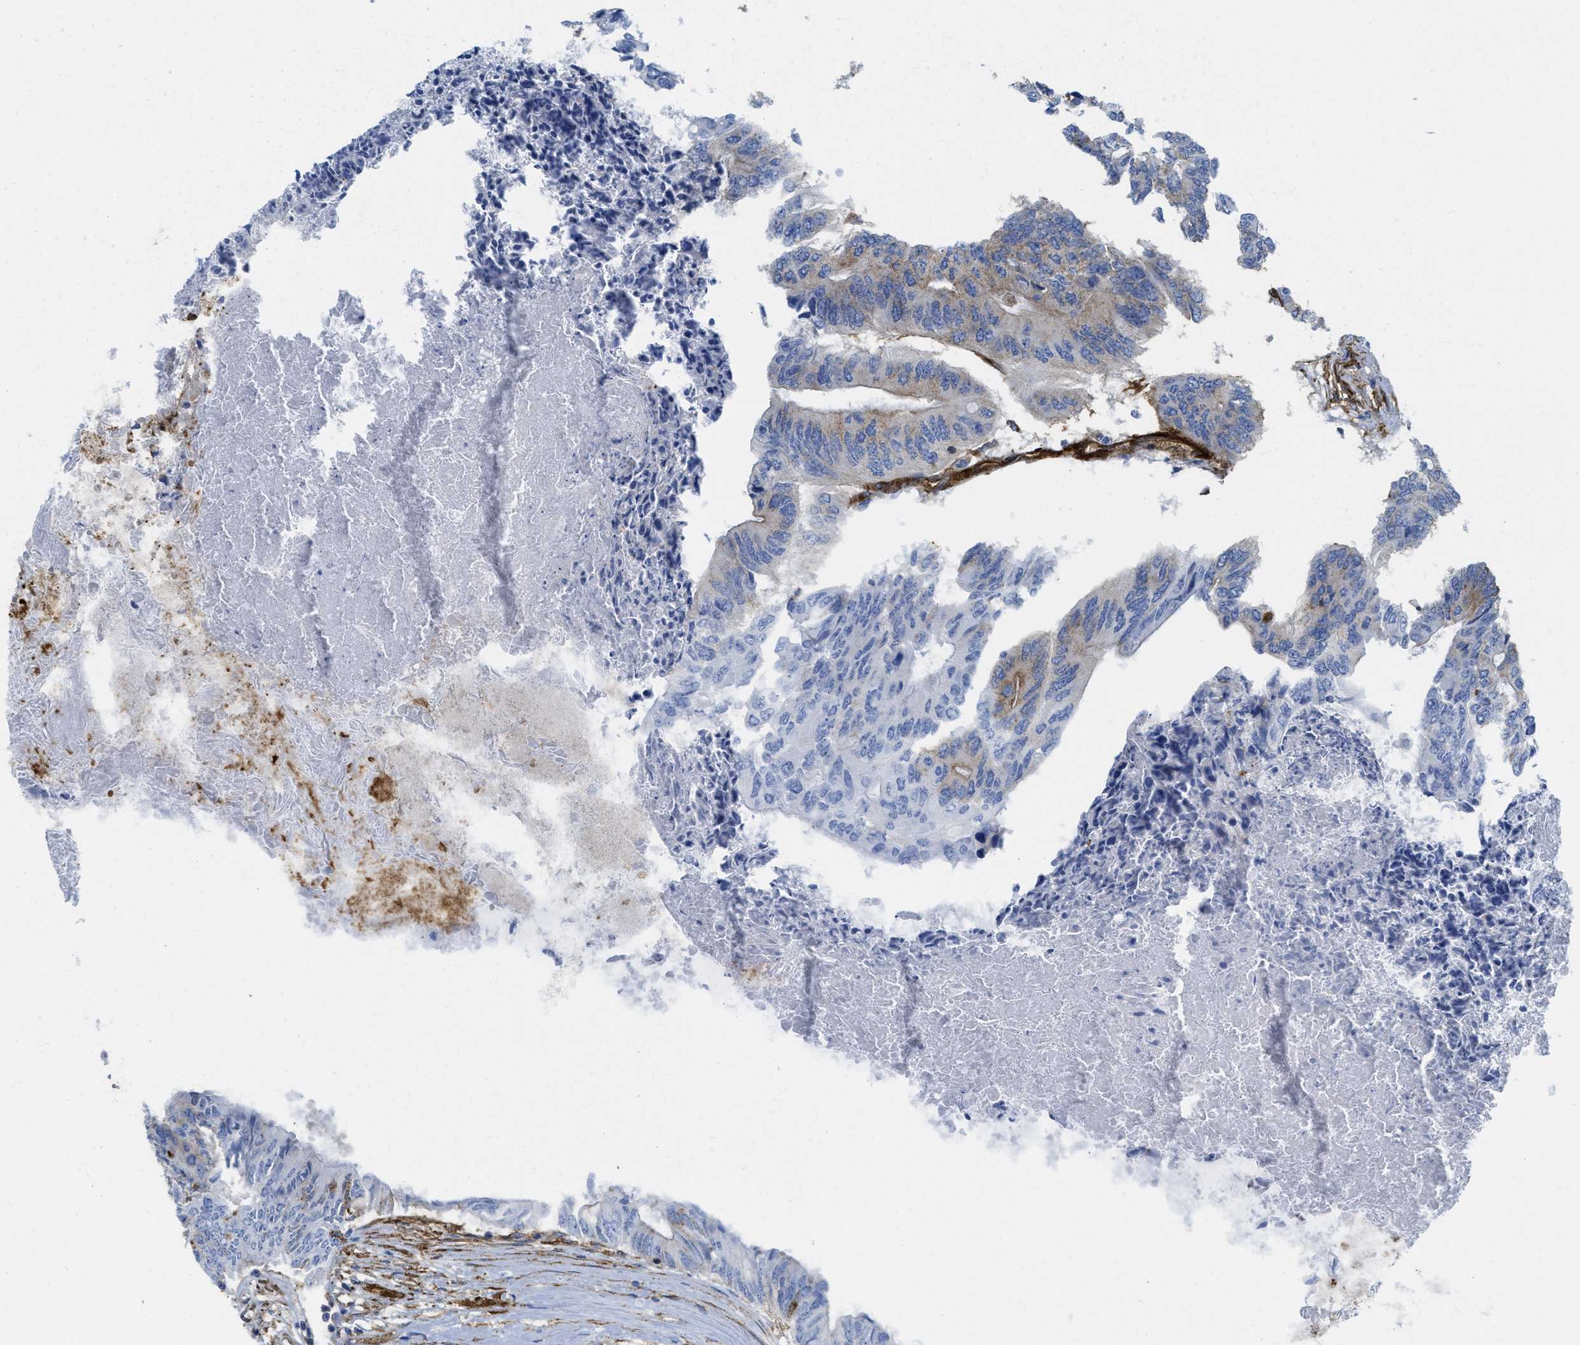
{"staining": {"intensity": "weak", "quantity": "25%-75%", "location": "cytoplasmic/membranous"}, "tissue": "colorectal cancer", "cell_type": "Tumor cells", "image_type": "cancer", "snomed": [{"axis": "morphology", "description": "Adenocarcinoma, NOS"}, {"axis": "topography", "description": "Rectum"}], "caption": "Immunohistochemistry (IHC) histopathology image of human colorectal adenocarcinoma stained for a protein (brown), which exhibits low levels of weak cytoplasmic/membranous staining in about 25%-75% of tumor cells.", "gene": "HIP1", "patient": {"sex": "male", "age": 63}}